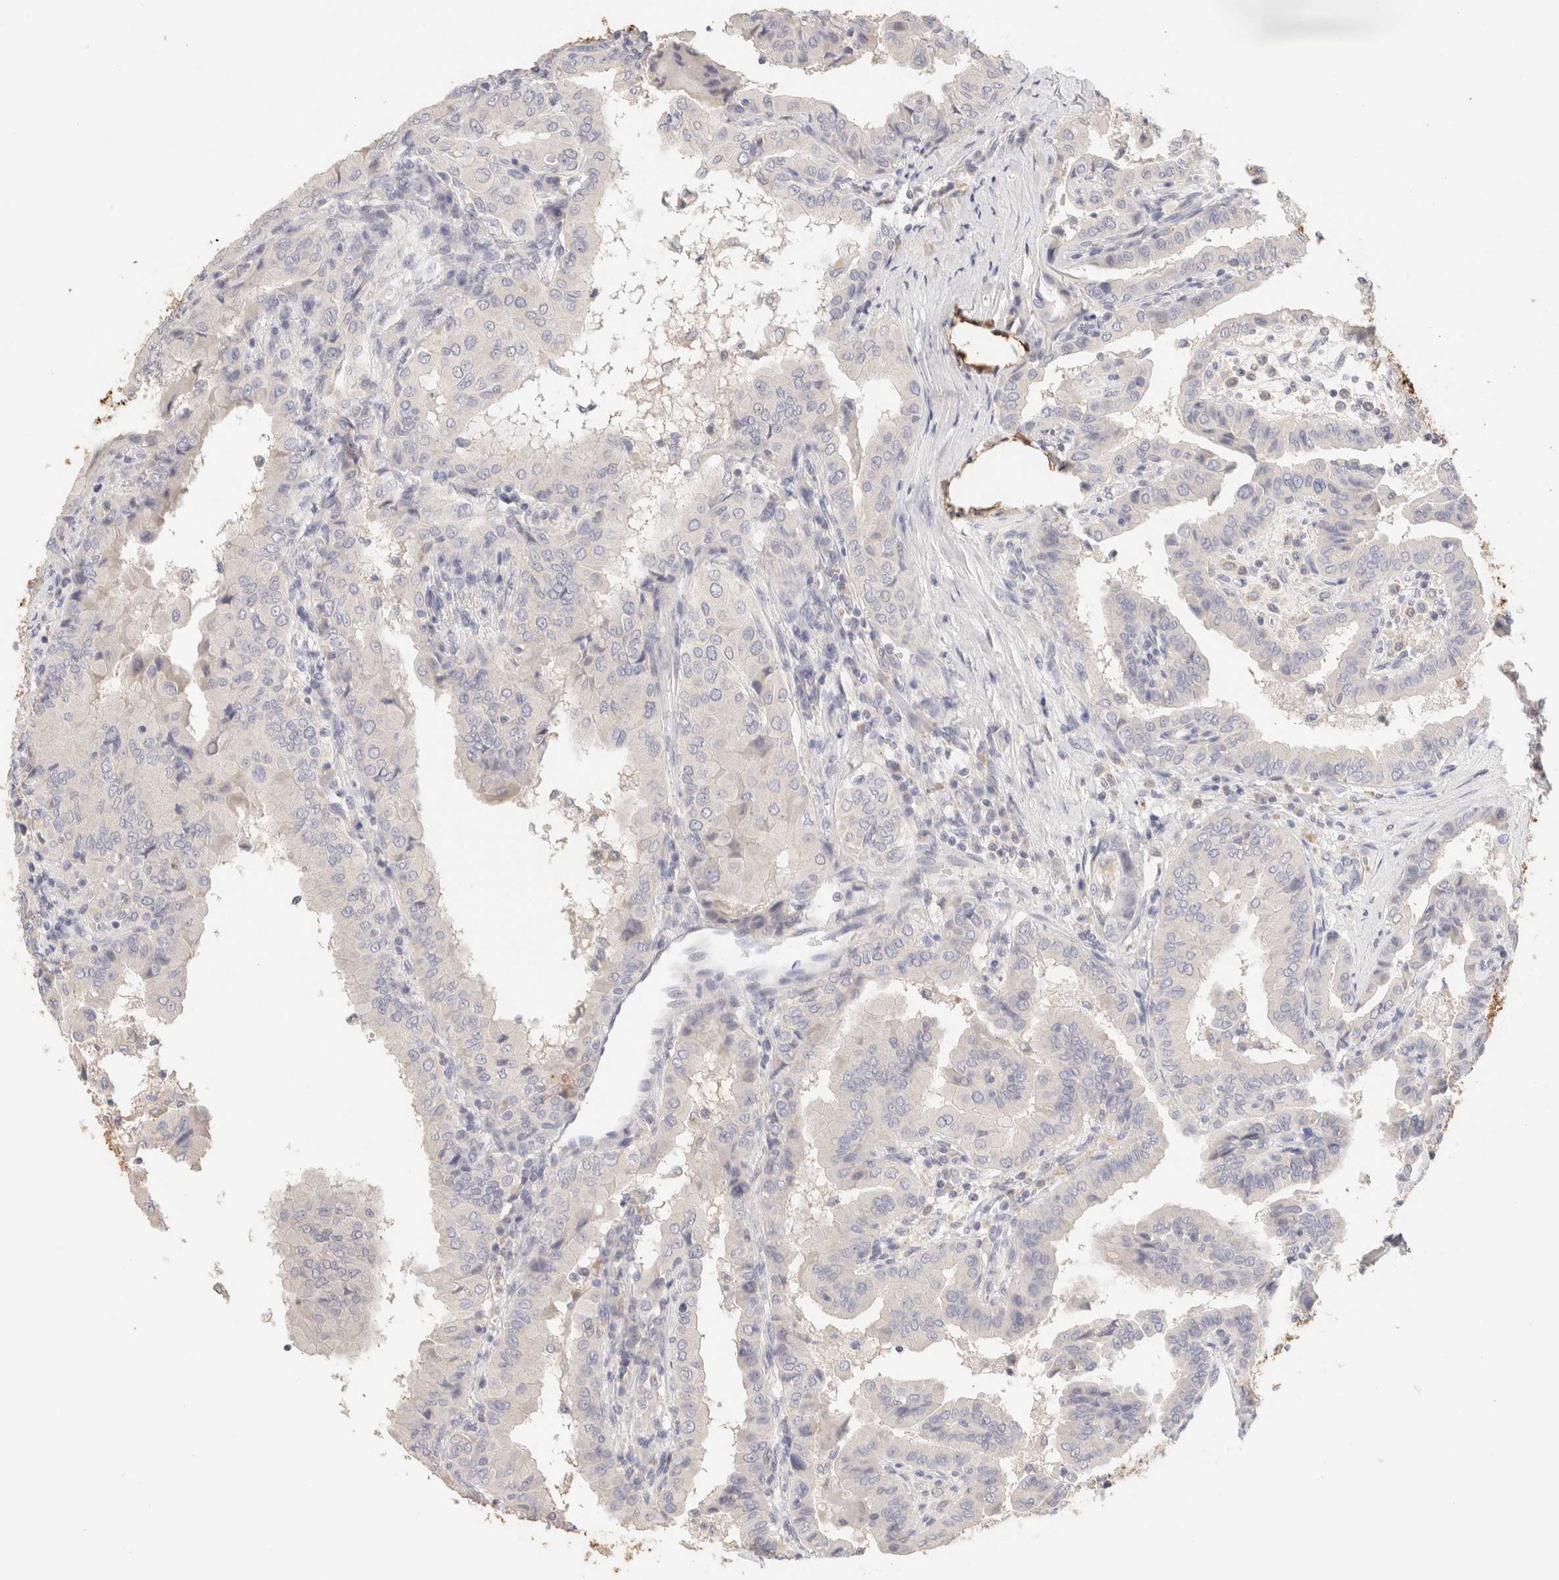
{"staining": {"intensity": "negative", "quantity": "none", "location": "none"}, "tissue": "thyroid cancer", "cell_type": "Tumor cells", "image_type": "cancer", "snomed": [{"axis": "morphology", "description": "Papillary adenocarcinoma, NOS"}, {"axis": "topography", "description": "Thyroid gland"}], "caption": "IHC image of thyroid cancer (papillary adenocarcinoma) stained for a protein (brown), which exhibits no staining in tumor cells. (DAB (3,3'-diaminobenzidine) immunohistochemistry with hematoxylin counter stain).", "gene": "SCGB2A2", "patient": {"sex": "male", "age": 33}}